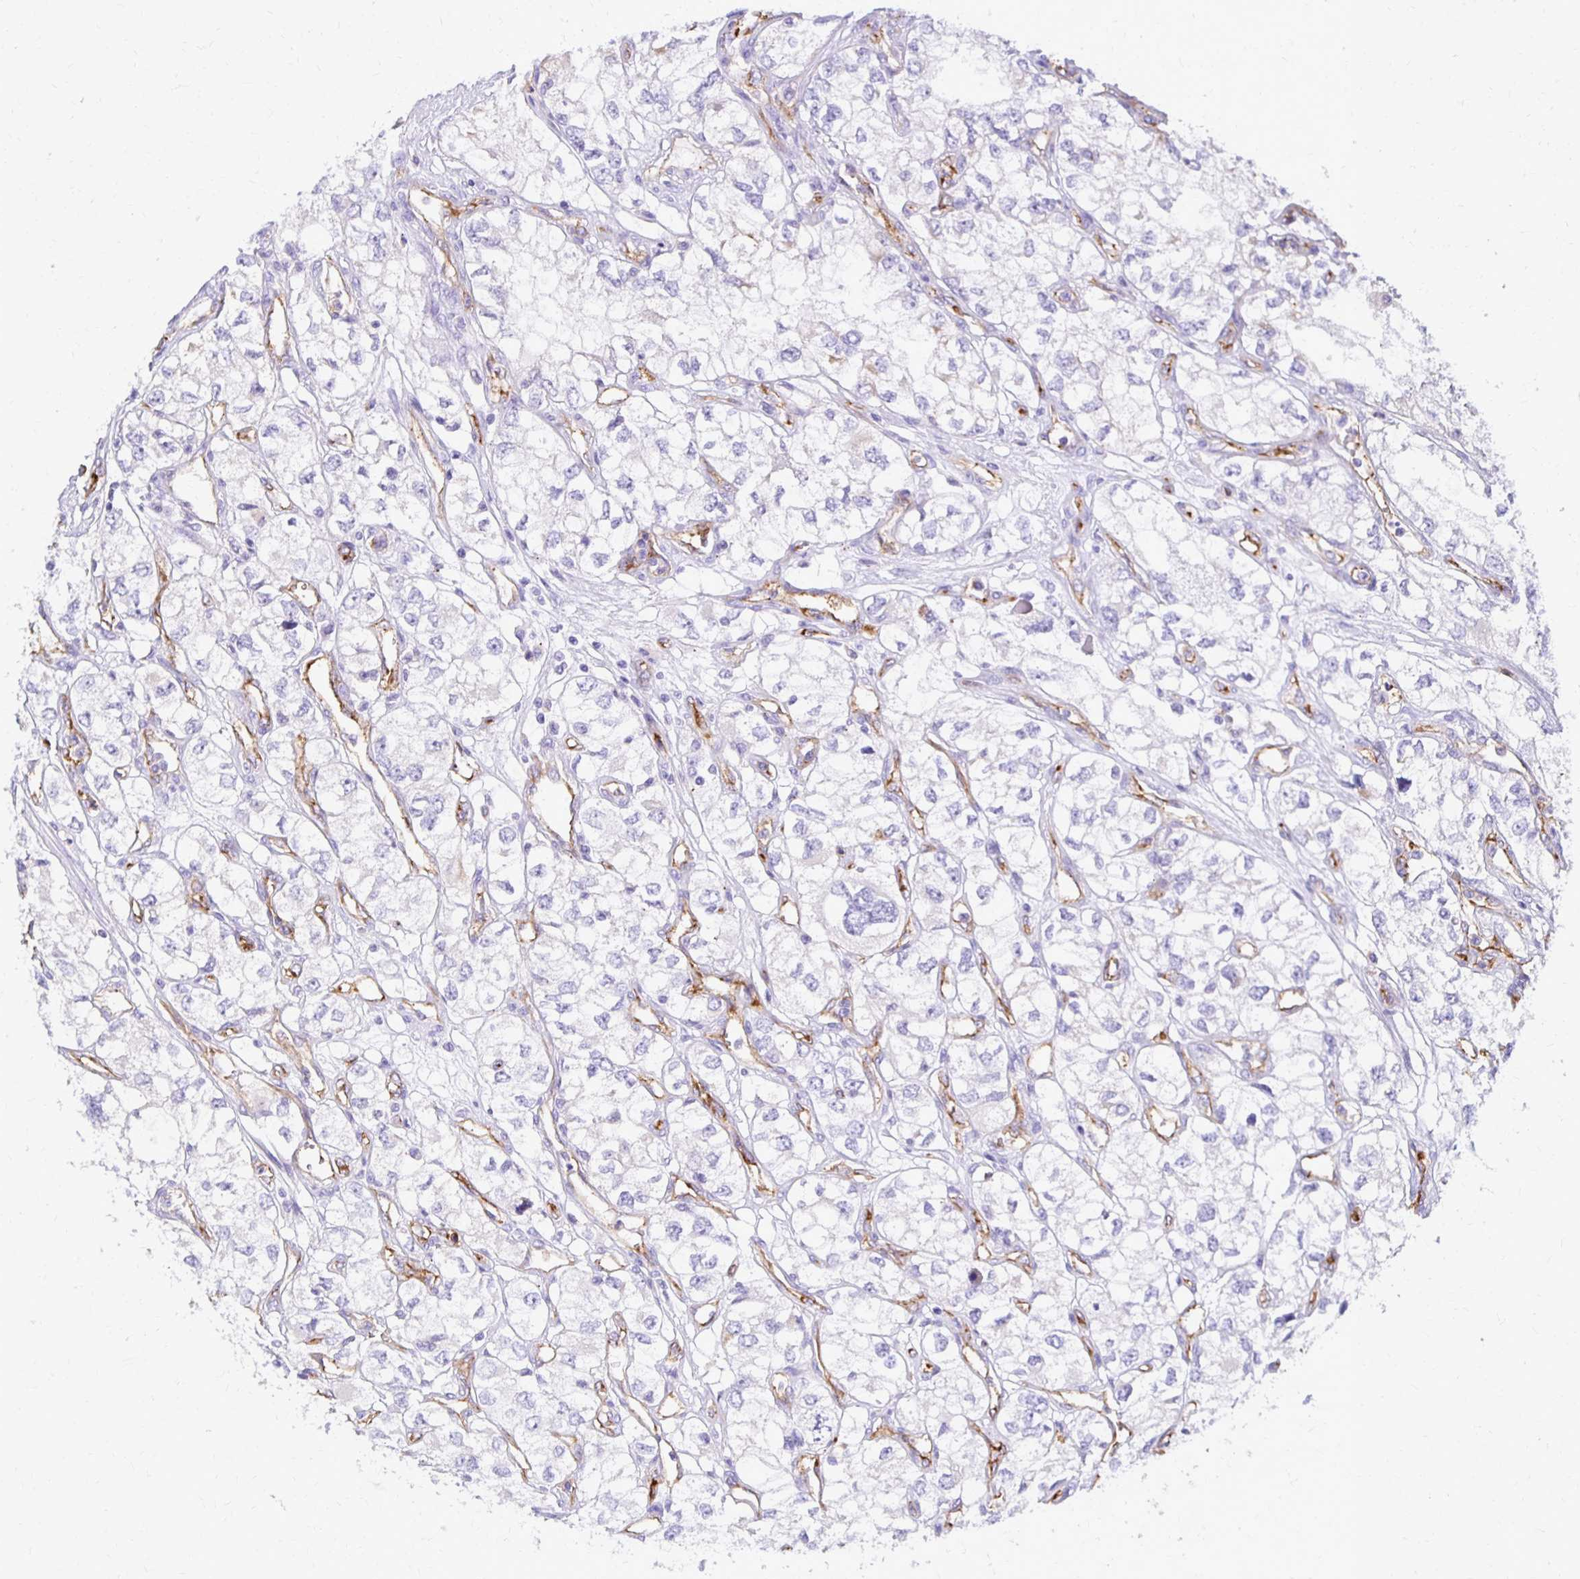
{"staining": {"intensity": "negative", "quantity": "none", "location": "none"}, "tissue": "renal cancer", "cell_type": "Tumor cells", "image_type": "cancer", "snomed": [{"axis": "morphology", "description": "Adenocarcinoma, NOS"}, {"axis": "topography", "description": "Kidney"}], "caption": "Immunohistochemistry image of neoplastic tissue: human renal adenocarcinoma stained with DAB (3,3'-diaminobenzidine) displays no significant protein positivity in tumor cells. (IHC, brightfield microscopy, high magnification).", "gene": "TTYH1", "patient": {"sex": "female", "age": 59}}